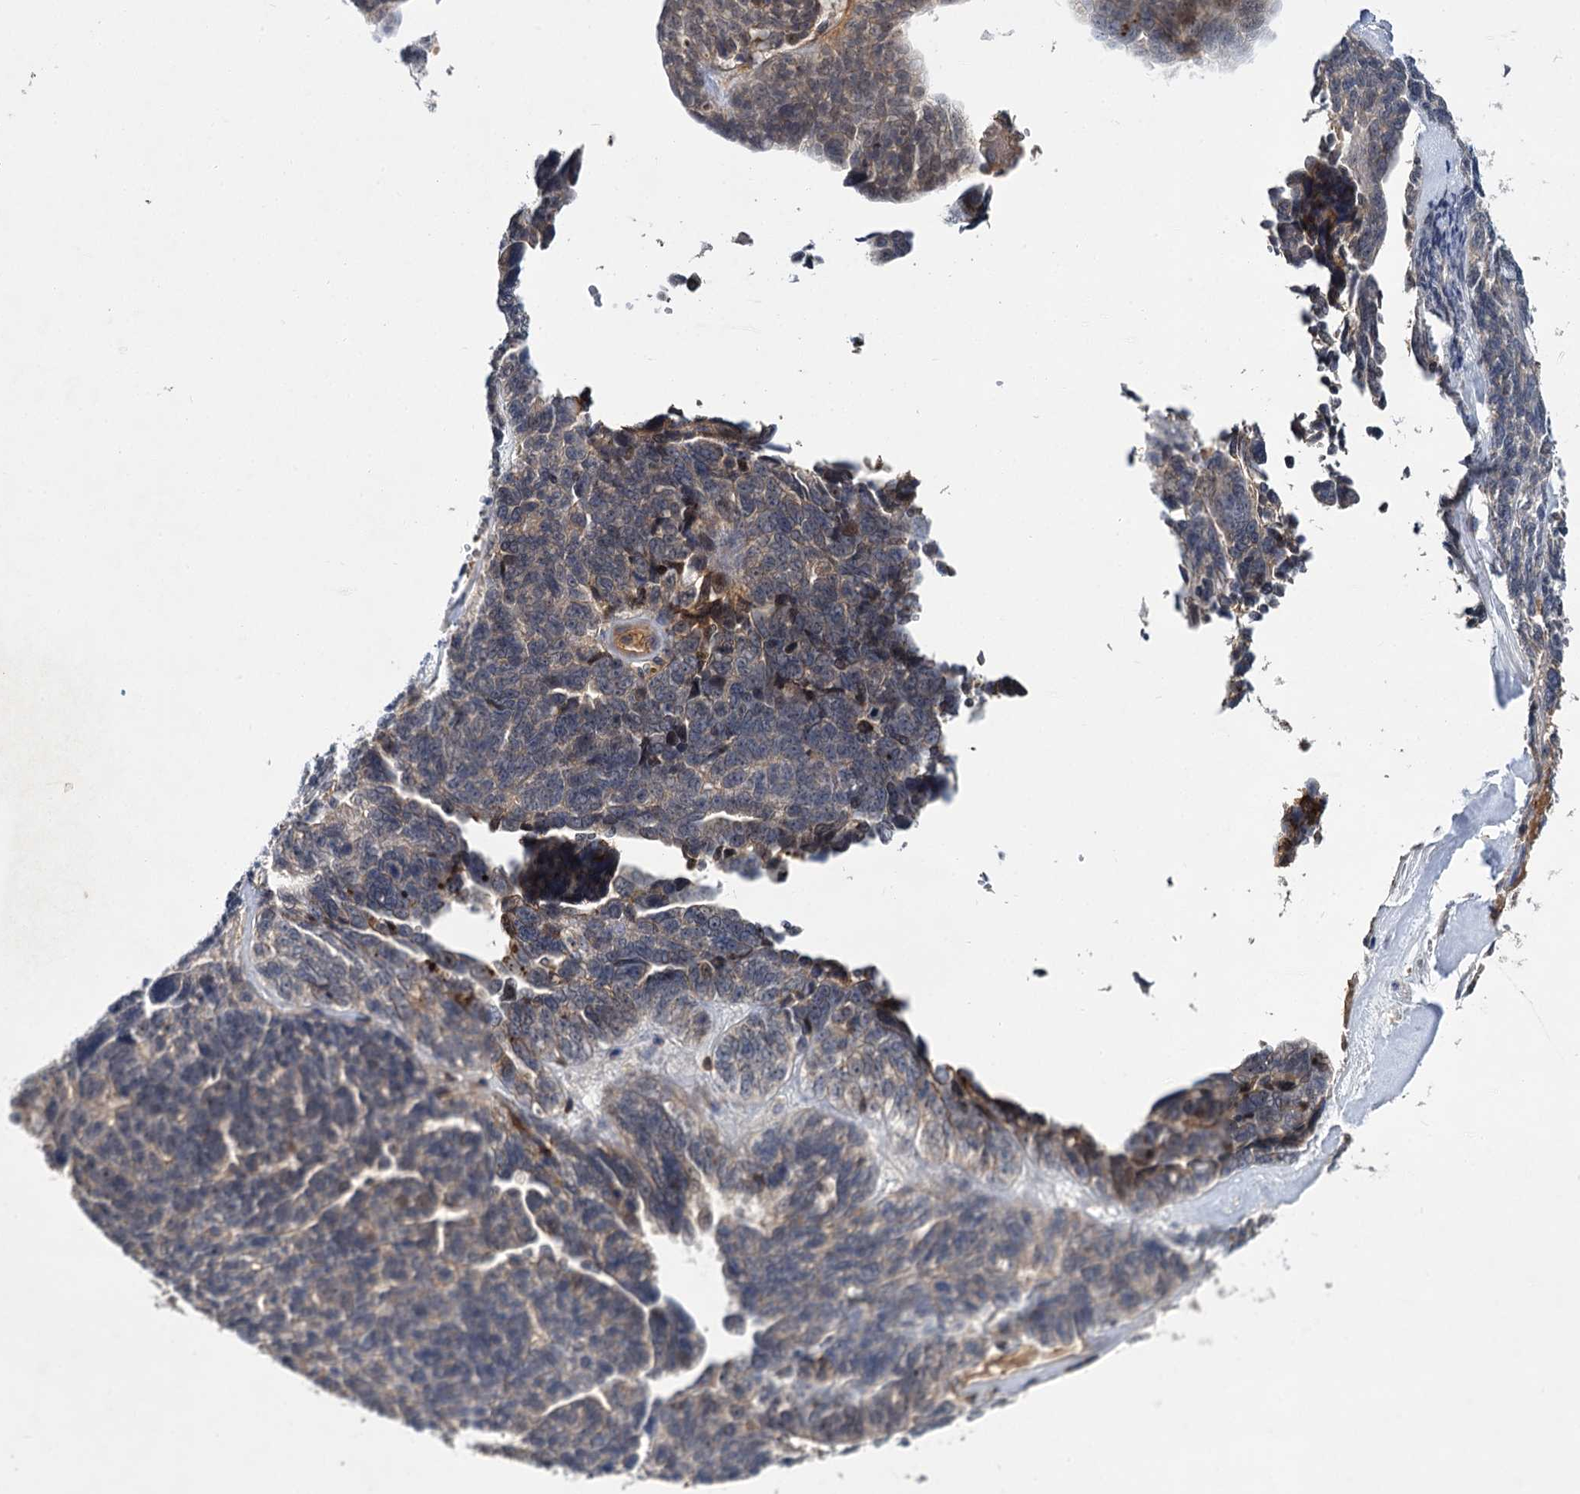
{"staining": {"intensity": "weak", "quantity": "<25%", "location": "cytoplasmic/membranous,nuclear"}, "tissue": "ovarian cancer", "cell_type": "Tumor cells", "image_type": "cancer", "snomed": [{"axis": "morphology", "description": "Cystadenocarcinoma, serous, NOS"}, {"axis": "topography", "description": "Ovary"}], "caption": "Tumor cells show no significant positivity in ovarian cancer.", "gene": "ABLIM1", "patient": {"sex": "female", "age": 79}}